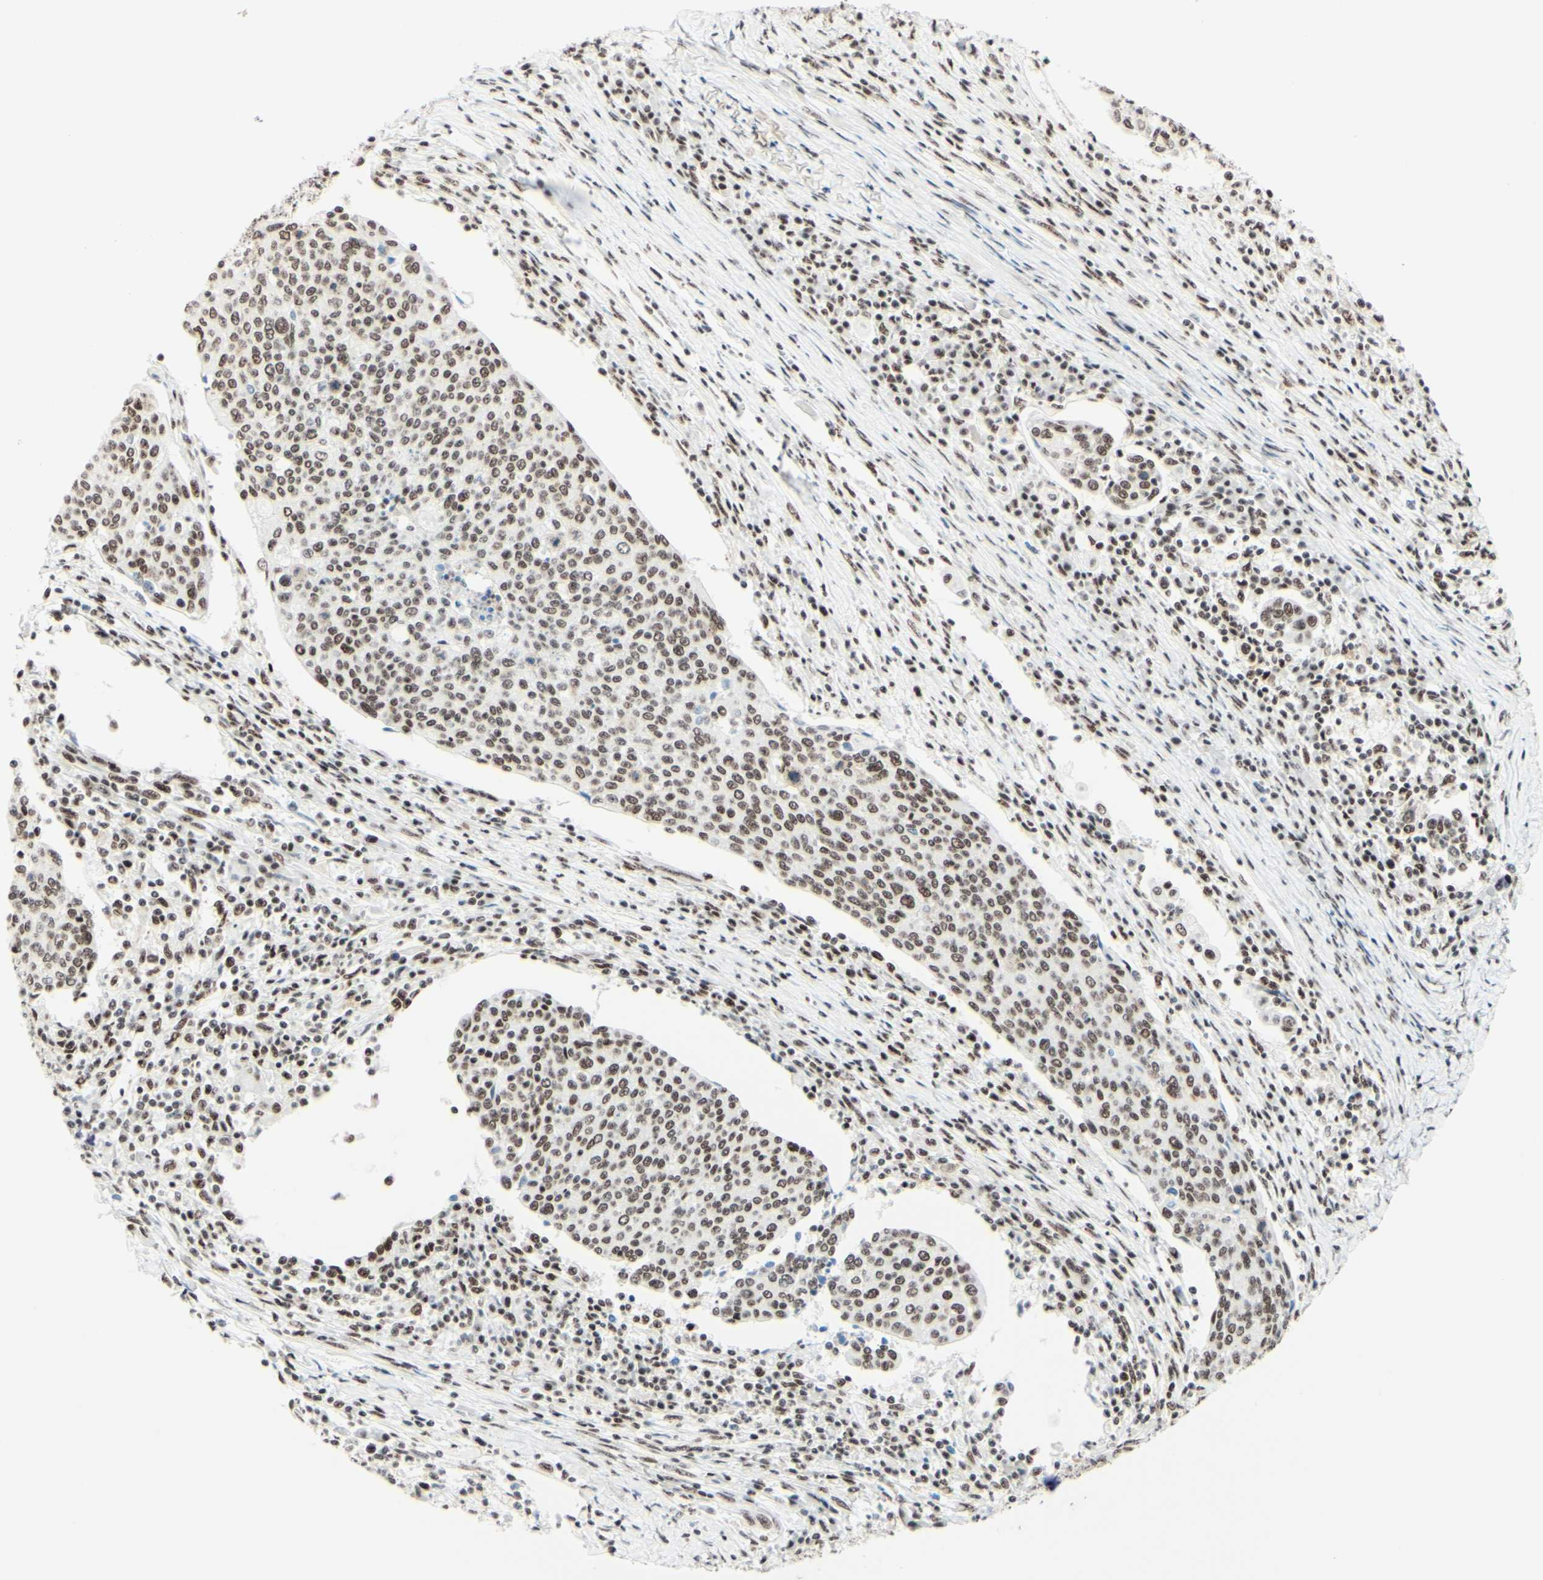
{"staining": {"intensity": "weak", "quantity": ">75%", "location": "nuclear"}, "tissue": "cervical cancer", "cell_type": "Tumor cells", "image_type": "cancer", "snomed": [{"axis": "morphology", "description": "Squamous cell carcinoma, NOS"}, {"axis": "topography", "description": "Cervix"}], "caption": "Cervical cancer was stained to show a protein in brown. There is low levels of weak nuclear staining in about >75% of tumor cells. The protein is shown in brown color, while the nuclei are stained blue.", "gene": "WTAP", "patient": {"sex": "female", "age": 40}}